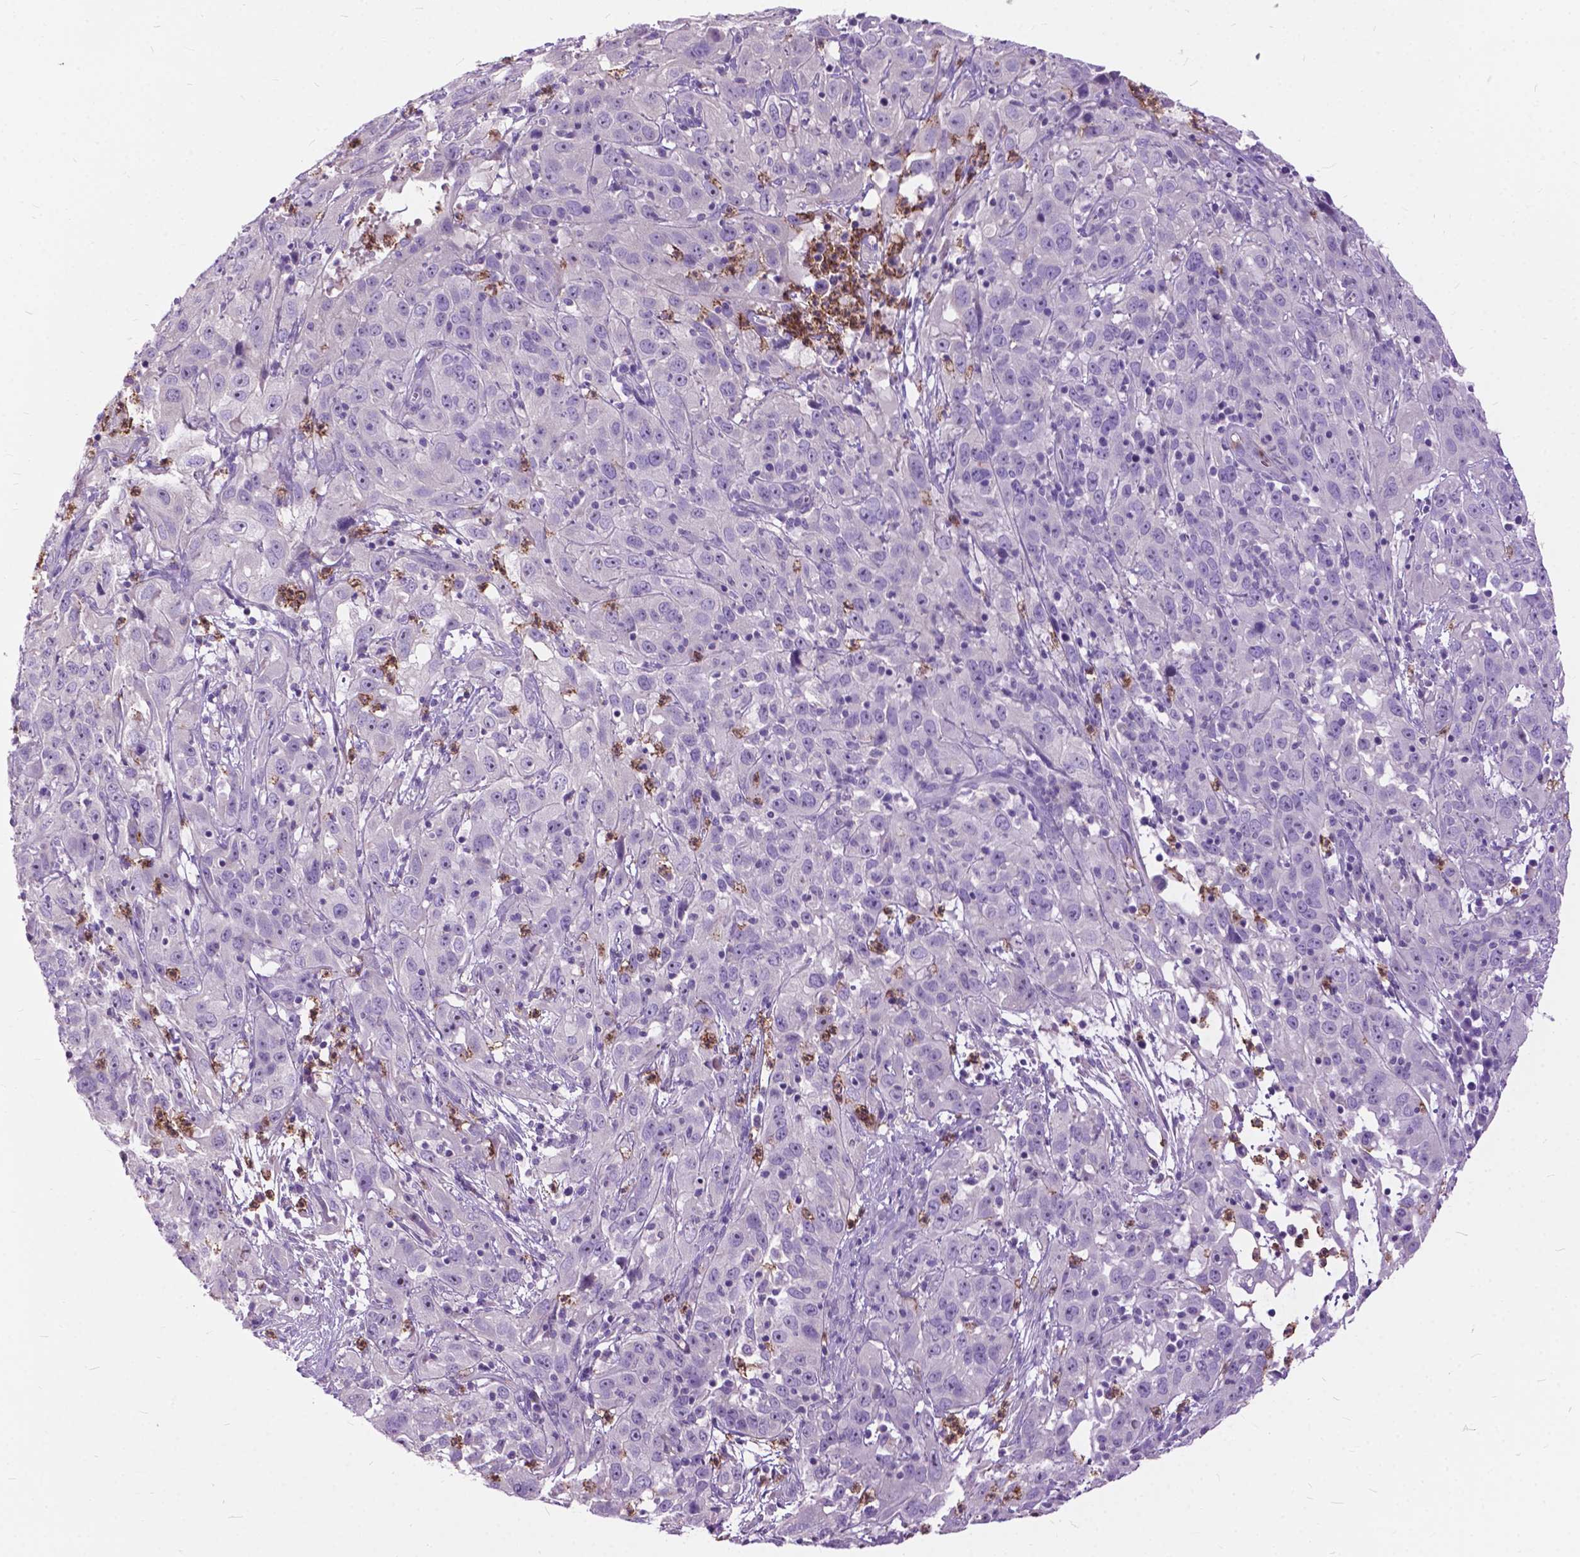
{"staining": {"intensity": "negative", "quantity": "none", "location": "none"}, "tissue": "cervical cancer", "cell_type": "Tumor cells", "image_type": "cancer", "snomed": [{"axis": "morphology", "description": "Squamous cell carcinoma, NOS"}, {"axis": "topography", "description": "Cervix"}], "caption": "Tumor cells are negative for protein expression in human cervical cancer (squamous cell carcinoma).", "gene": "PRR35", "patient": {"sex": "female", "age": 32}}